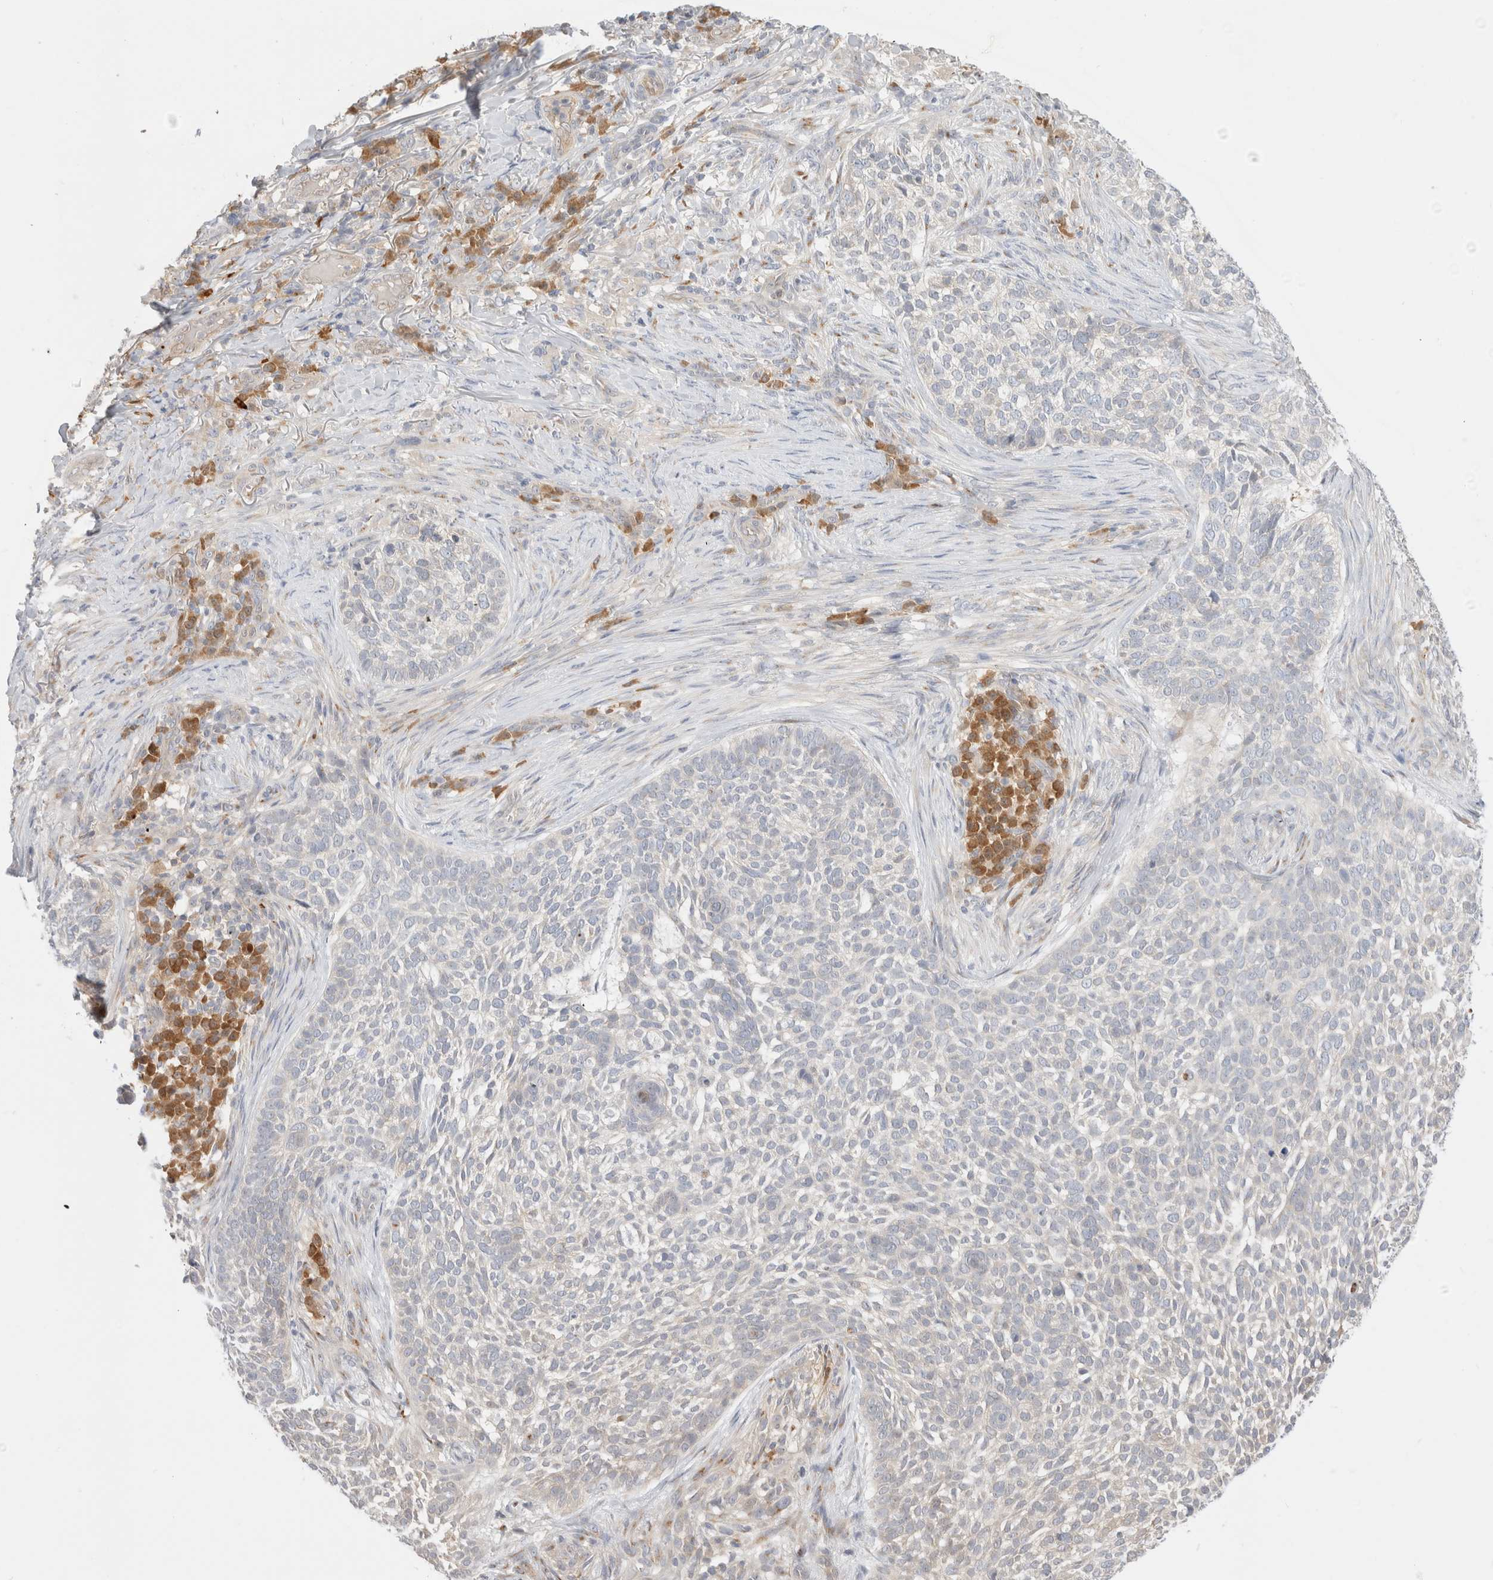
{"staining": {"intensity": "weak", "quantity": "<25%", "location": "cytoplasmic/membranous"}, "tissue": "skin cancer", "cell_type": "Tumor cells", "image_type": "cancer", "snomed": [{"axis": "morphology", "description": "Basal cell carcinoma"}, {"axis": "topography", "description": "Skin"}], "caption": "The photomicrograph displays no significant expression in tumor cells of skin cancer (basal cell carcinoma).", "gene": "EFCAB13", "patient": {"sex": "female", "age": 64}}